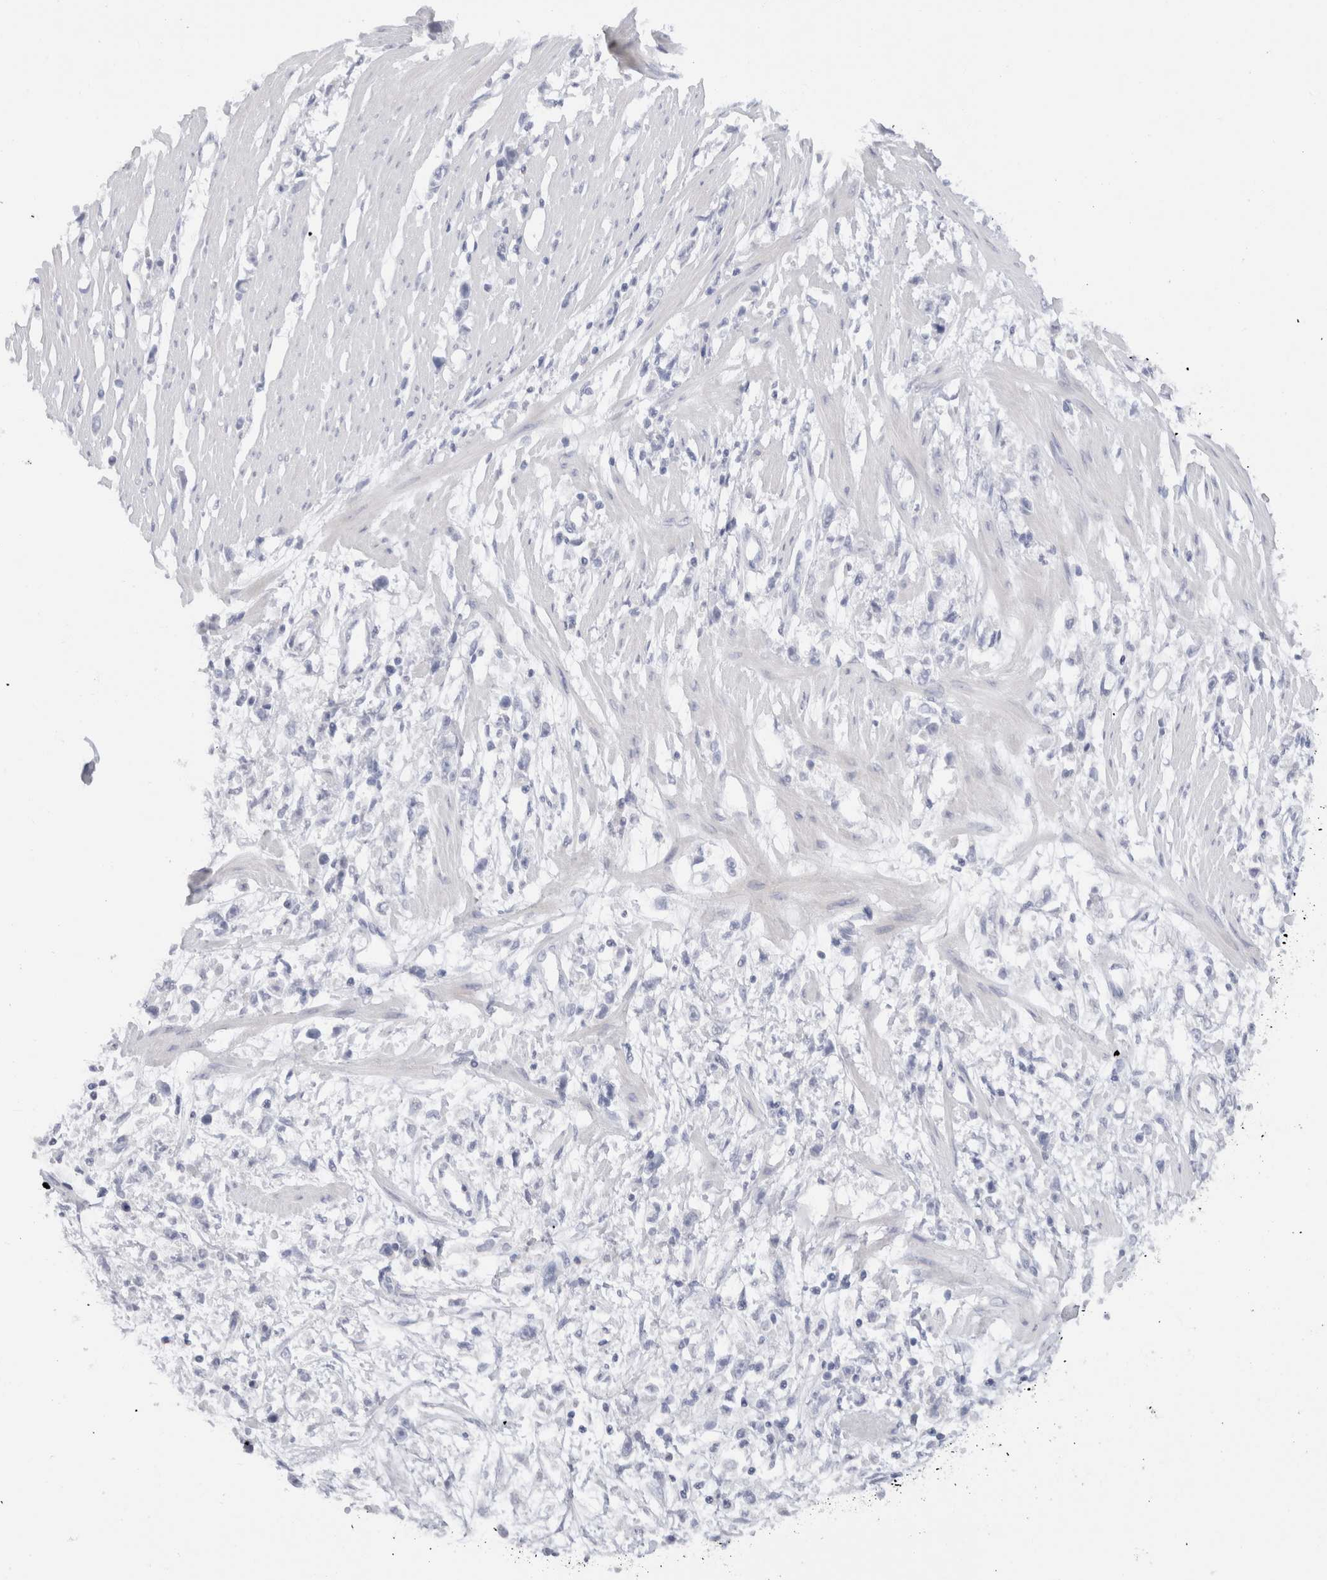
{"staining": {"intensity": "negative", "quantity": "none", "location": "none"}, "tissue": "stomach cancer", "cell_type": "Tumor cells", "image_type": "cancer", "snomed": [{"axis": "morphology", "description": "Adenocarcinoma, NOS"}, {"axis": "topography", "description": "Stomach"}], "caption": "A histopathology image of stomach adenocarcinoma stained for a protein shows no brown staining in tumor cells.", "gene": "C9orf50", "patient": {"sex": "female", "age": 59}}